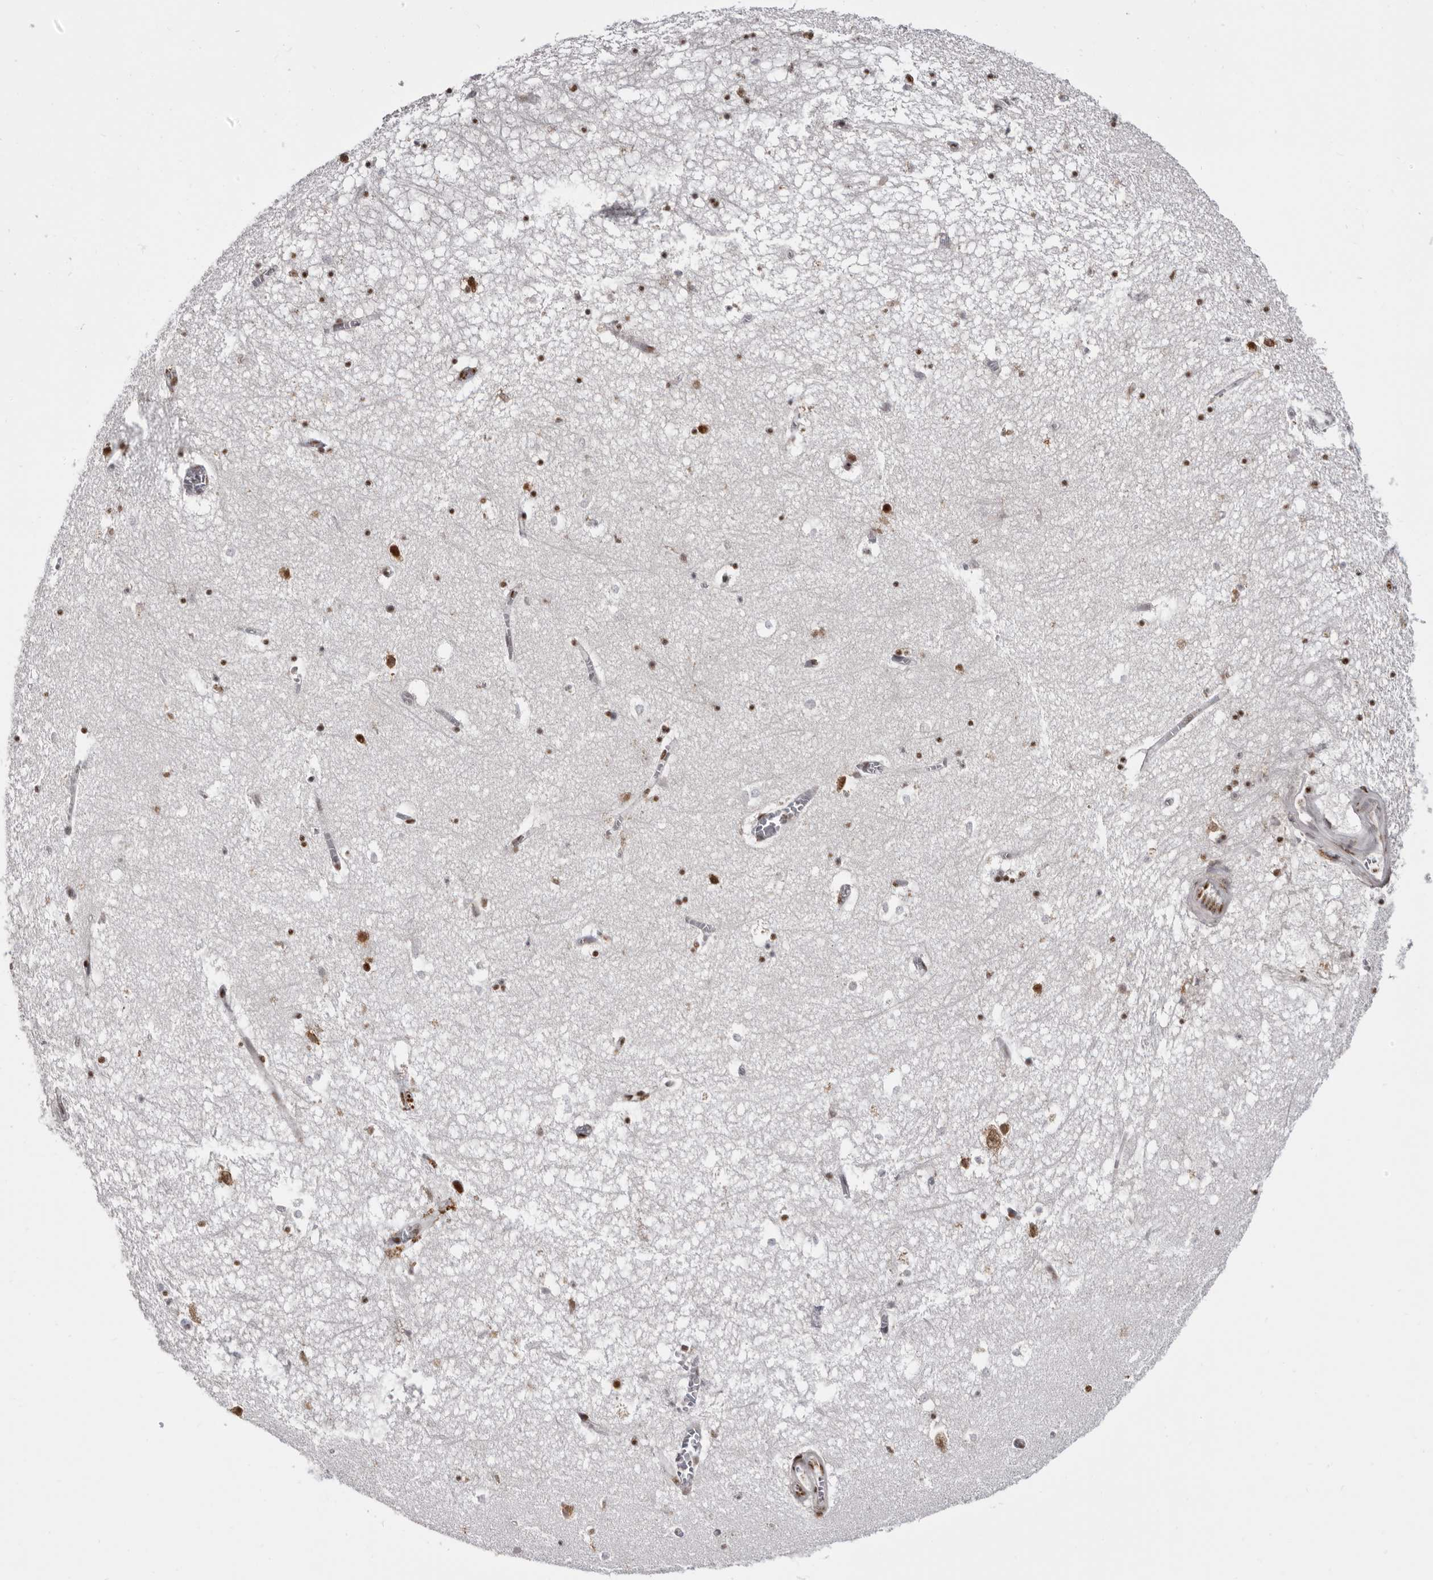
{"staining": {"intensity": "moderate", "quantity": "25%-75%", "location": "cytoplasmic/membranous,nuclear"}, "tissue": "hippocampus", "cell_type": "Glial cells", "image_type": "normal", "snomed": [{"axis": "morphology", "description": "Normal tissue, NOS"}, {"axis": "topography", "description": "Hippocampus"}], "caption": "Glial cells reveal medium levels of moderate cytoplasmic/membranous,nuclear staining in about 25%-75% of cells in benign human hippocampus.", "gene": "SCAF4", "patient": {"sex": "female", "age": 64}}